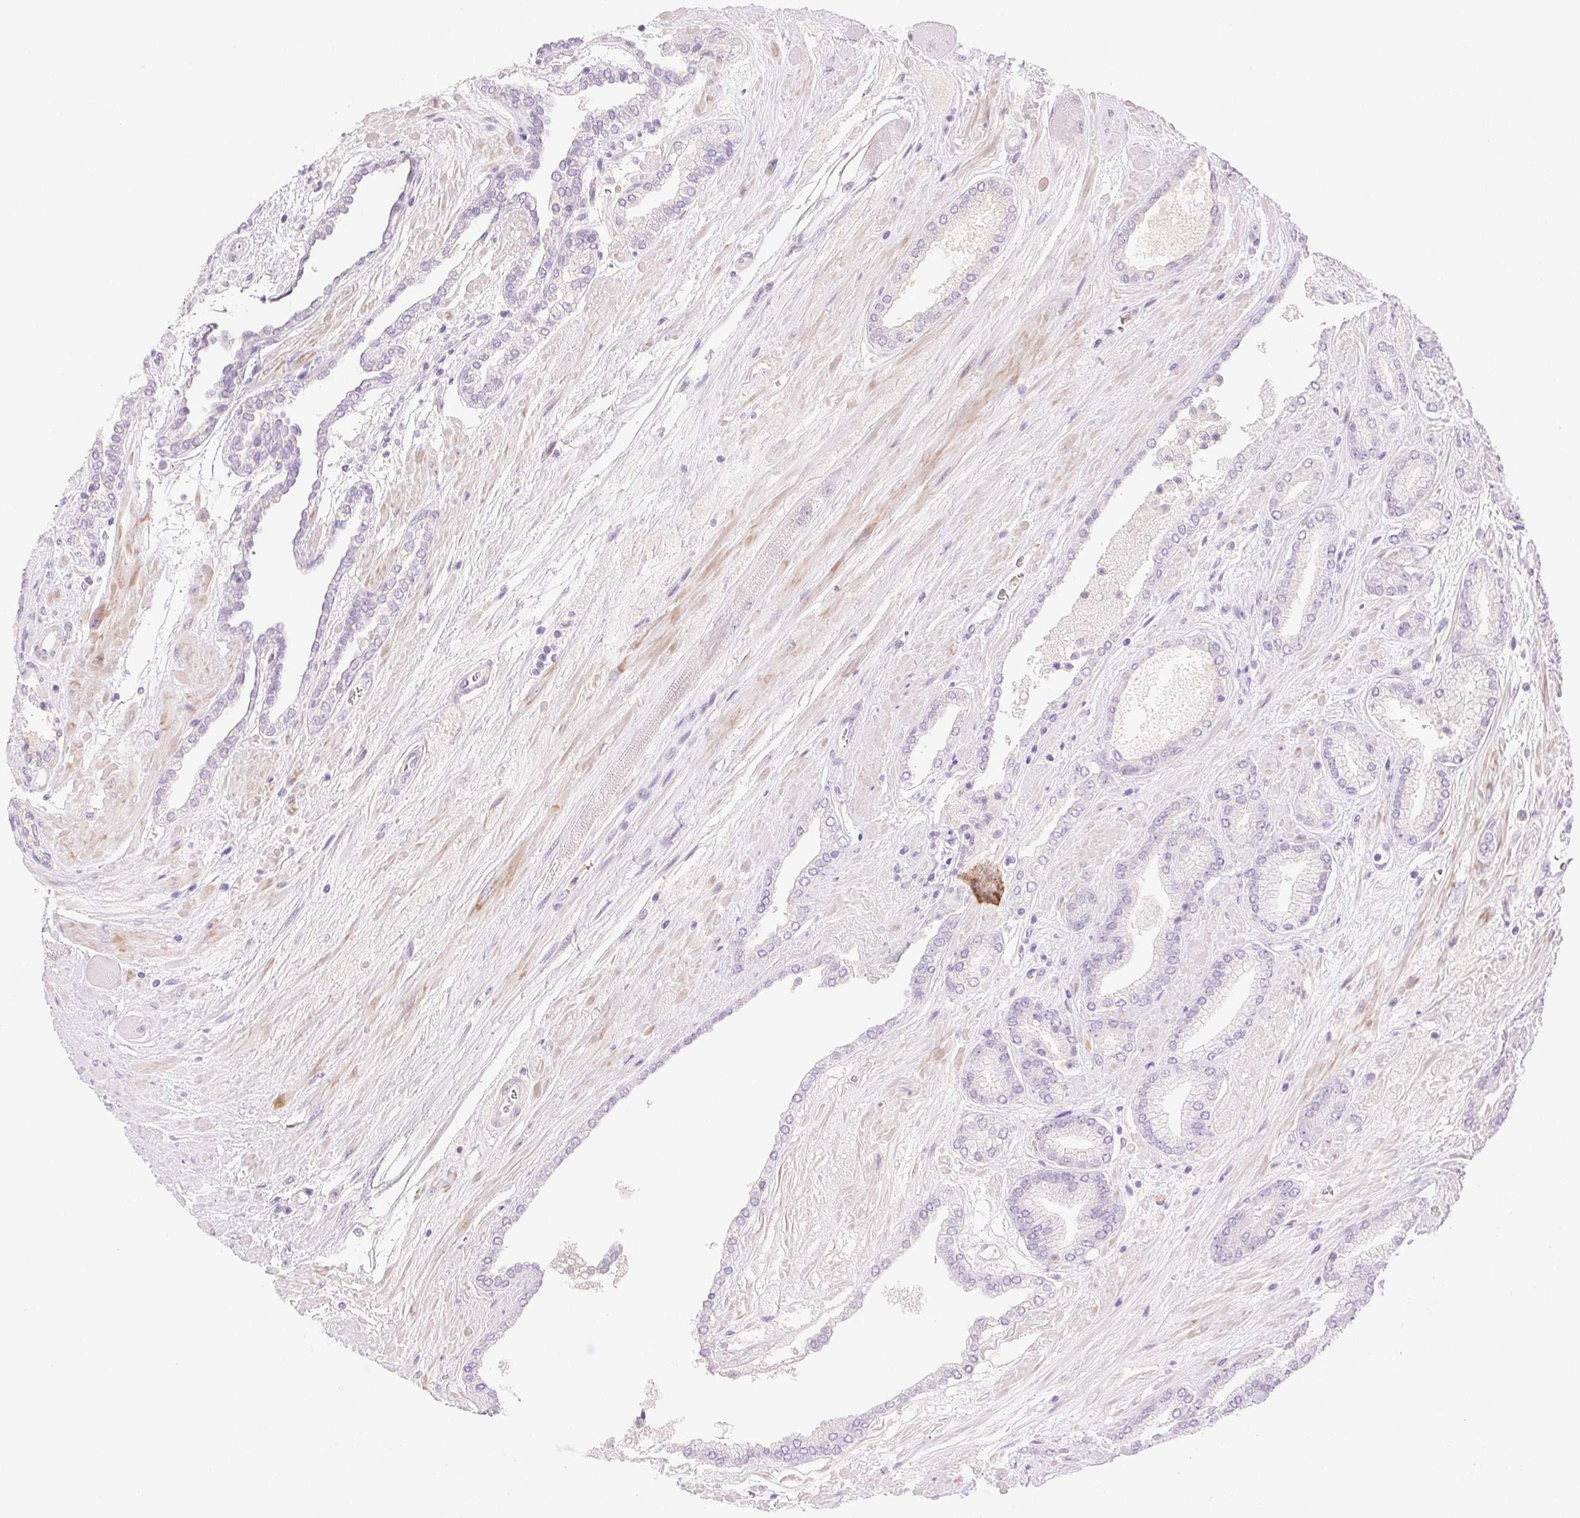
{"staining": {"intensity": "negative", "quantity": "none", "location": "none"}, "tissue": "prostate cancer", "cell_type": "Tumor cells", "image_type": "cancer", "snomed": [{"axis": "morphology", "description": "Adenocarcinoma, High grade"}, {"axis": "topography", "description": "Prostate"}], "caption": "Prostate high-grade adenocarcinoma was stained to show a protein in brown. There is no significant positivity in tumor cells. (Stains: DAB (3,3'-diaminobenzidine) IHC with hematoxylin counter stain, Microscopy: brightfield microscopy at high magnification).", "gene": "EMX2", "patient": {"sex": "male", "age": 56}}